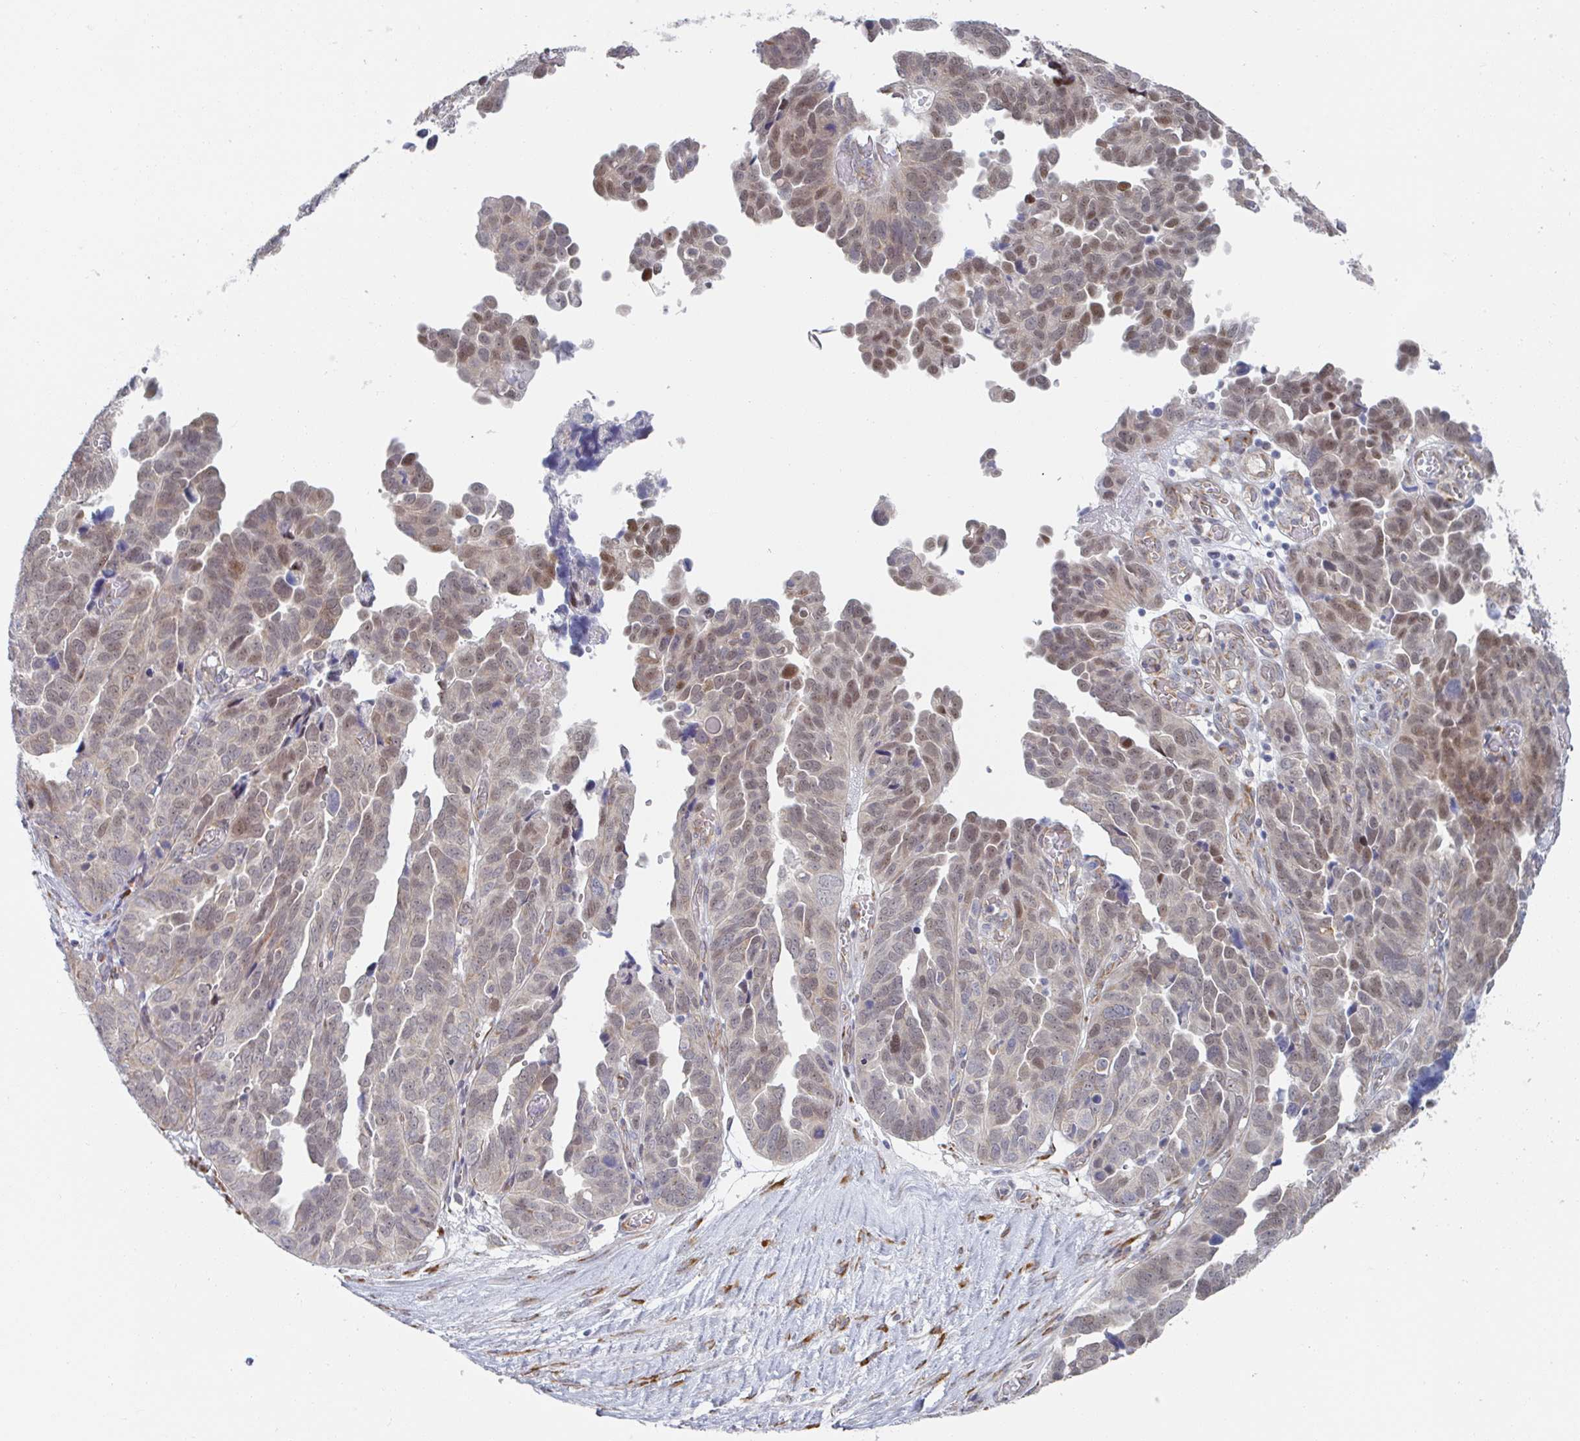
{"staining": {"intensity": "weak", "quantity": "<25%", "location": "nuclear"}, "tissue": "ovarian cancer", "cell_type": "Tumor cells", "image_type": "cancer", "snomed": [{"axis": "morphology", "description": "Cystadenocarcinoma, serous, NOS"}, {"axis": "topography", "description": "Ovary"}], "caption": "Serous cystadenocarcinoma (ovarian) was stained to show a protein in brown. There is no significant expression in tumor cells.", "gene": "TRAPPC10", "patient": {"sex": "female", "age": 64}}